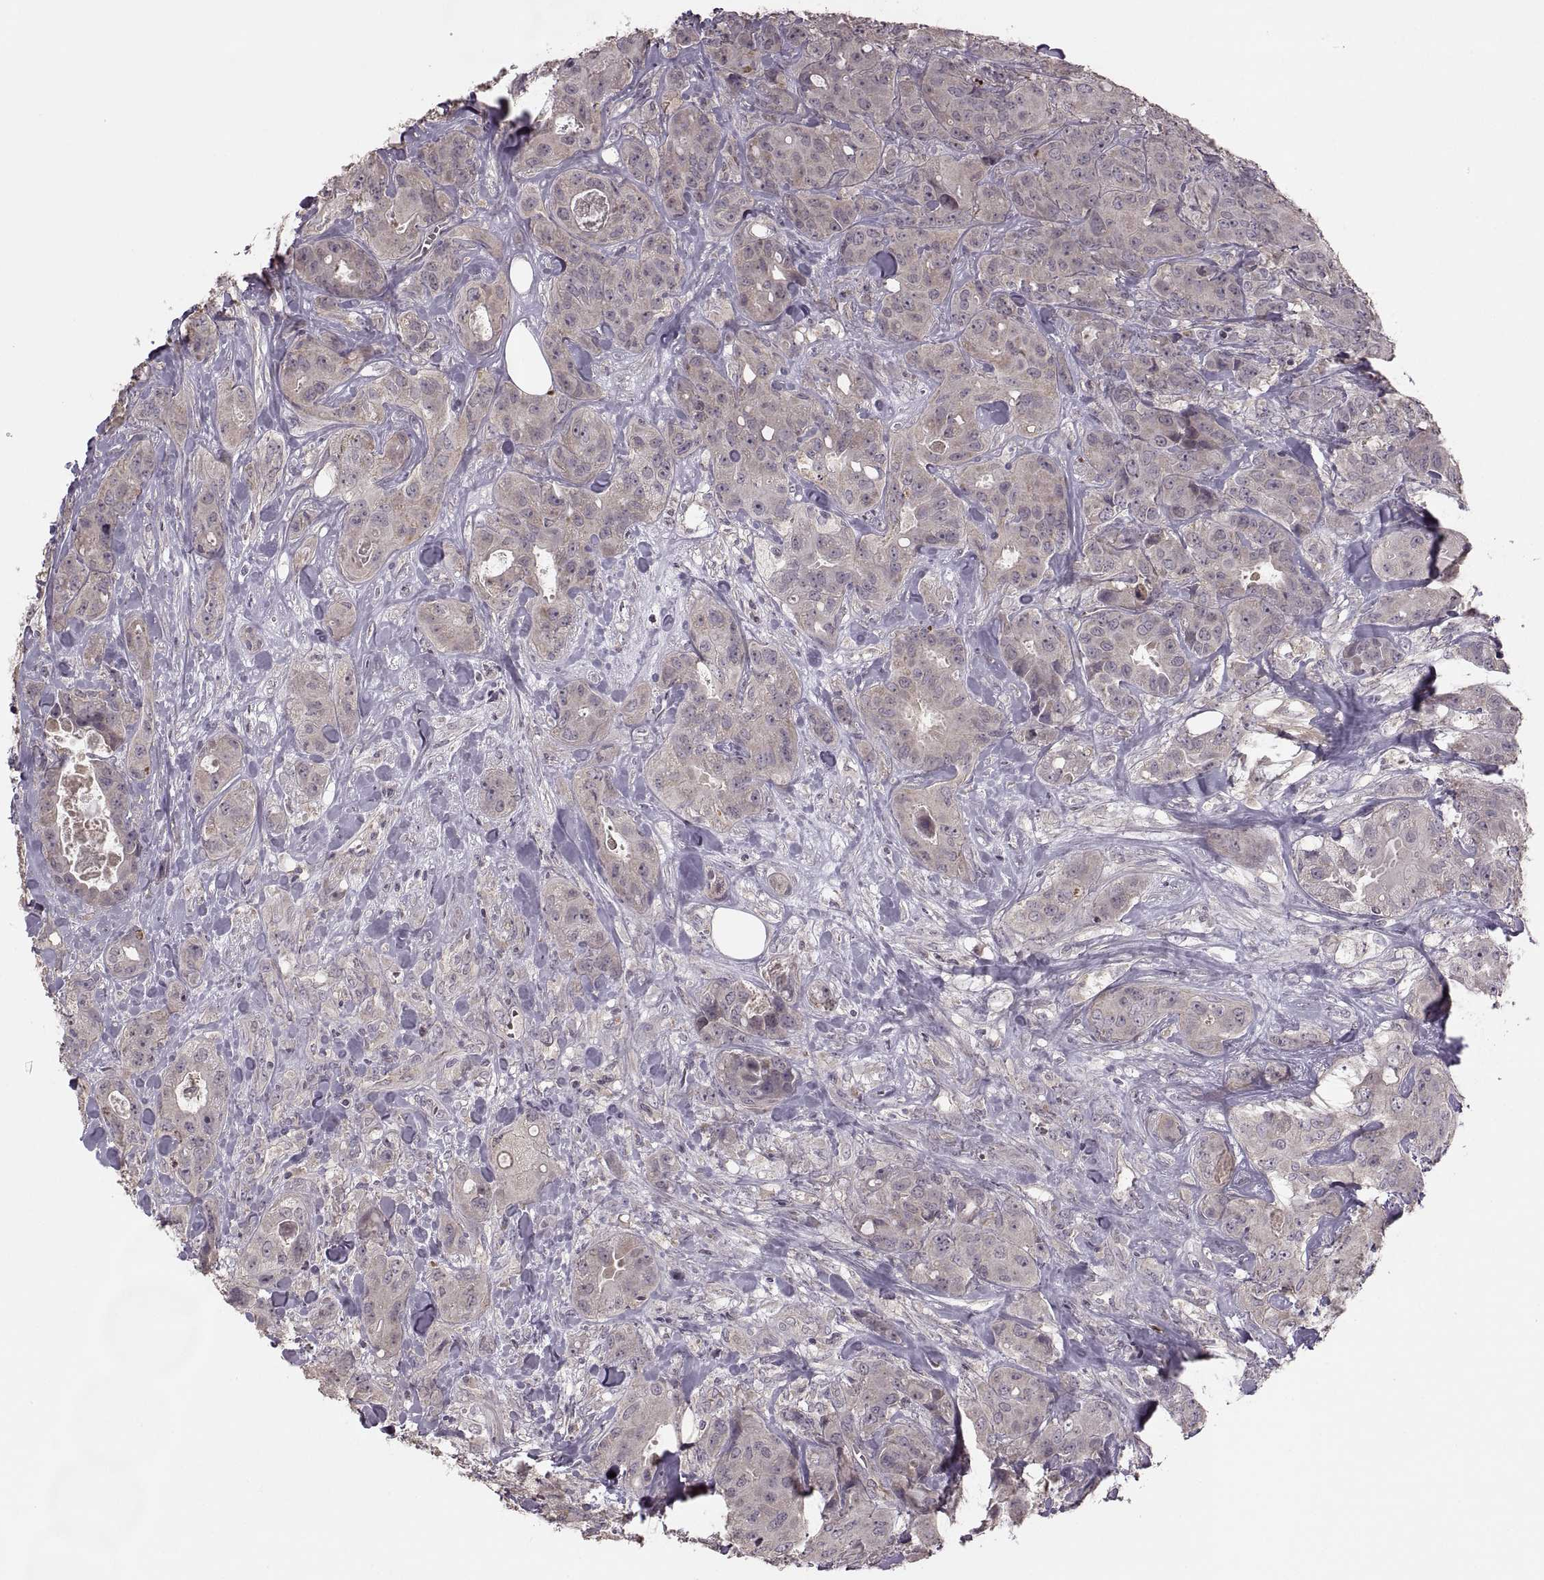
{"staining": {"intensity": "negative", "quantity": "none", "location": "none"}, "tissue": "breast cancer", "cell_type": "Tumor cells", "image_type": "cancer", "snomed": [{"axis": "morphology", "description": "Duct carcinoma"}, {"axis": "topography", "description": "Breast"}], "caption": "Human breast cancer (invasive ductal carcinoma) stained for a protein using immunohistochemistry shows no expression in tumor cells.", "gene": "PIERCE1", "patient": {"sex": "female", "age": 43}}